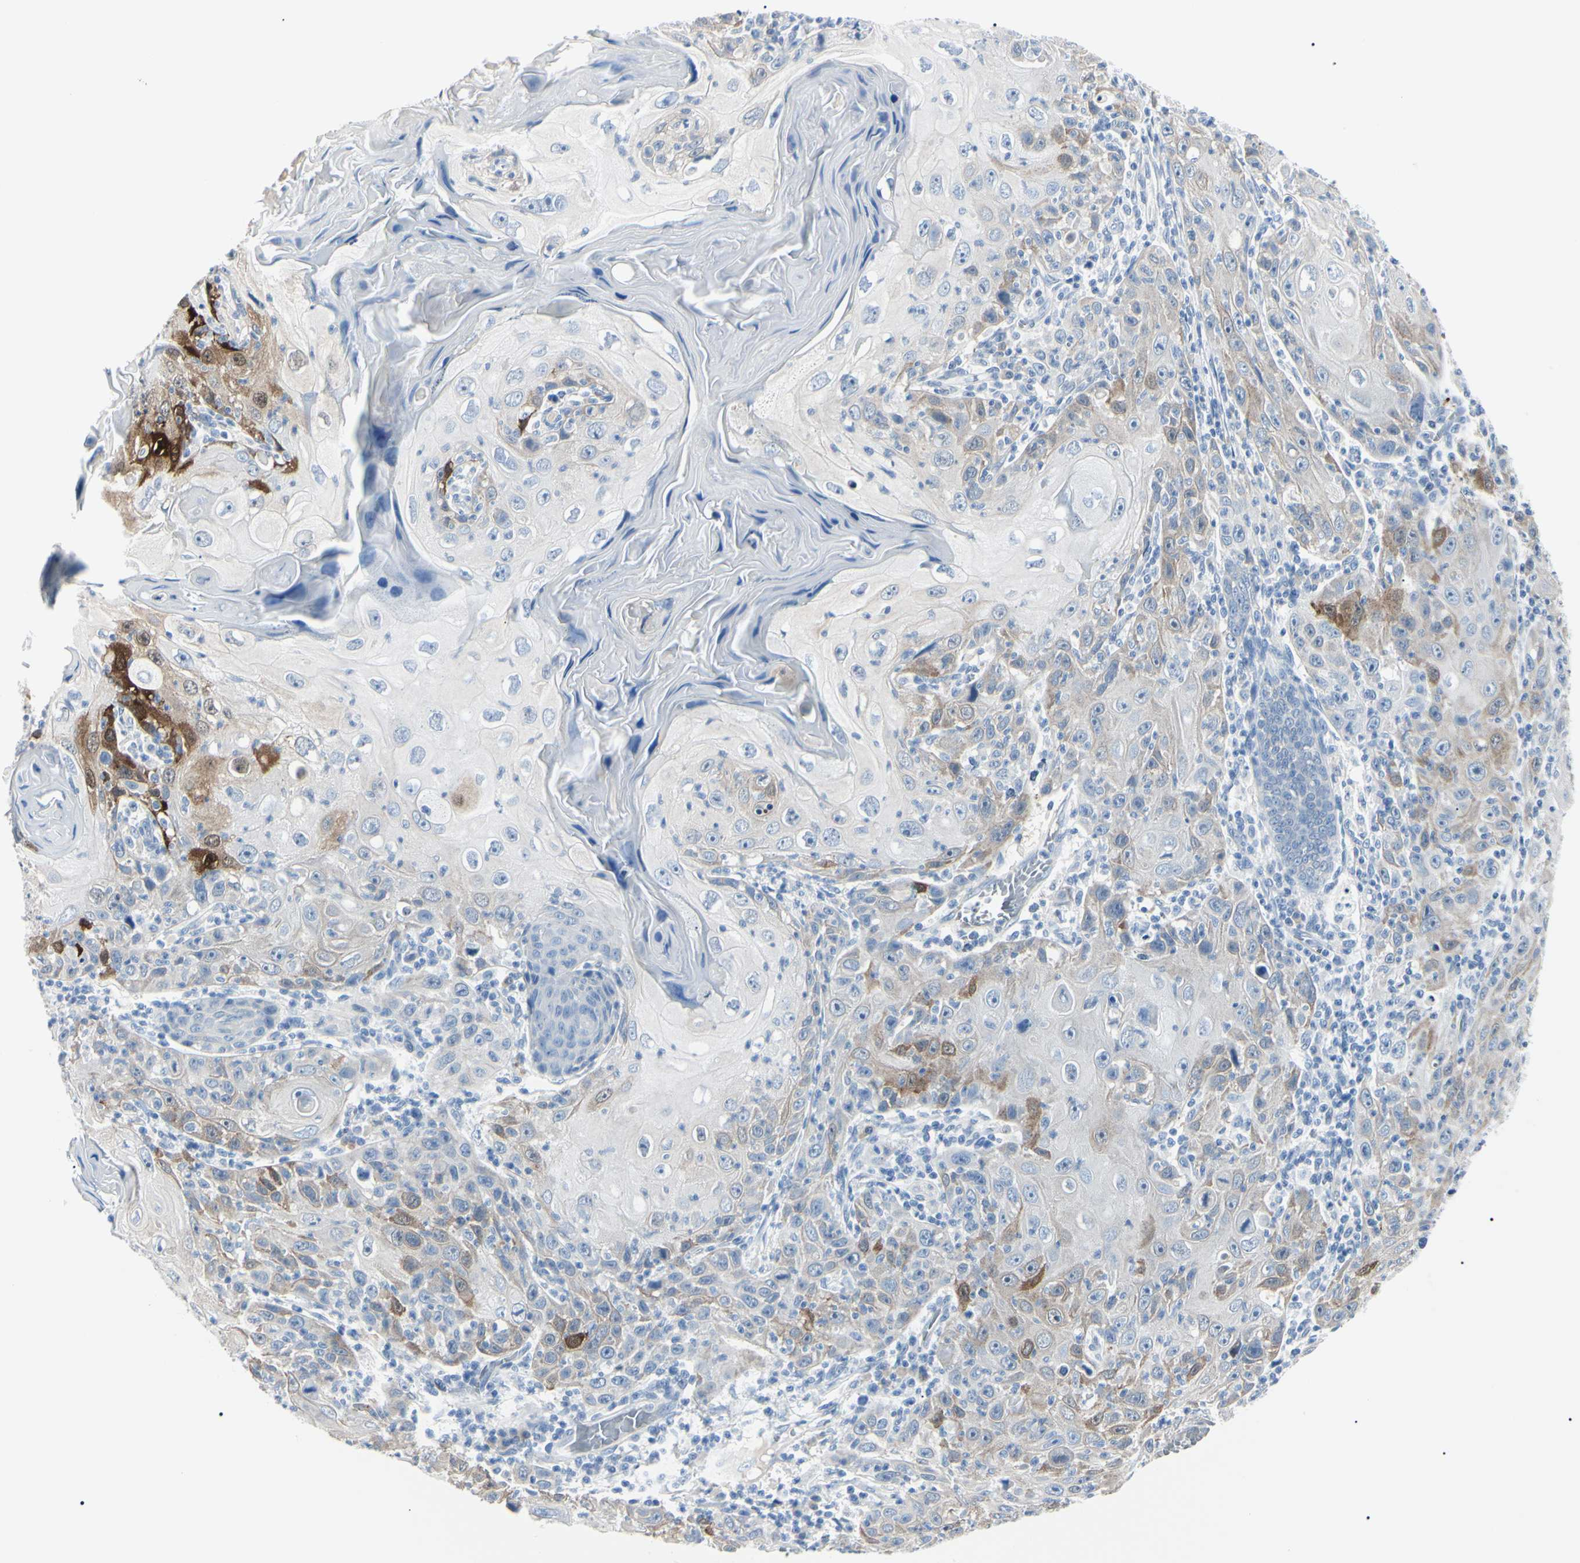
{"staining": {"intensity": "weak", "quantity": "25%-75%", "location": "cytoplasmic/membranous"}, "tissue": "skin cancer", "cell_type": "Tumor cells", "image_type": "cancer", "snomed": [{"axis": "morphology", "description": "Squamous cell carcinoma, NOS"}, {"axis": "topography", "description": "Skin"}], "caption": "Protein expression analysis of human skin squamous cell carcinoma reveals weak cytoplasmic/membranous expression in approximately 25%-75% of tumor cells. Ihc stains the protein of interest in brown and the nuclei are stained blue.", "gene": "CA2", "patient": {"sex": "female", "age": 88}}